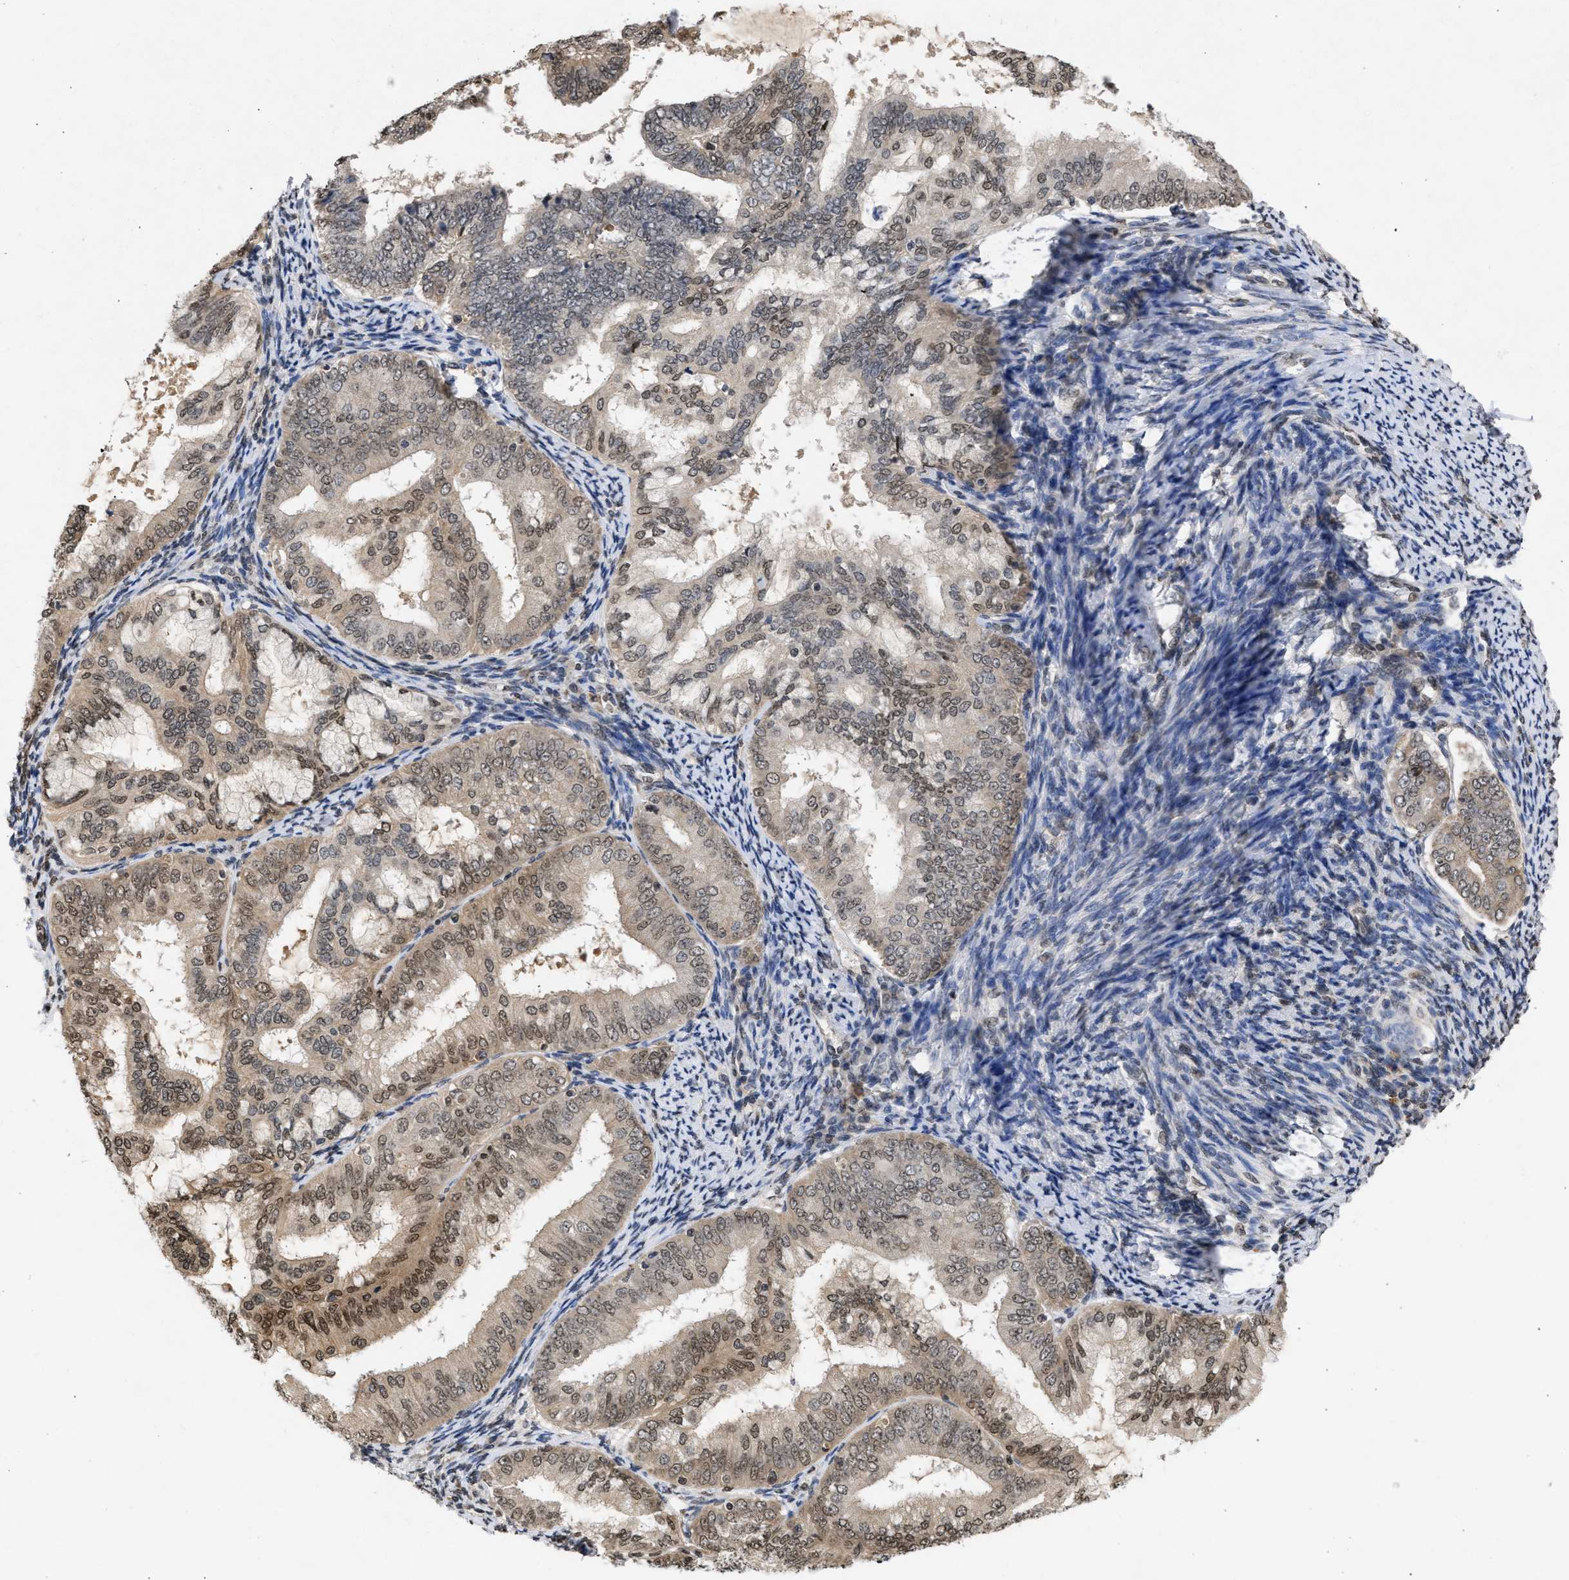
{"staining": {"intensity": "weak", "quantity": "25%-75%", "location": "nuclear"}, "tissue": "endometrial cancer", "cell_type": "Tumor cells", "image_type": "cancer", "snomed": [{"axis": "morphology", "description": "Adenocarcinoma, NOS"}, {"axis": "topography", "description": "Endometrium"}], "caption": "Protein staining reveals weak nuclear expression in about 25%-75% of tumor cells in endometrial cancer (adenocarcinoma).", "gene": "NUP35", "patient": {"sex": "female", "age": 63}}